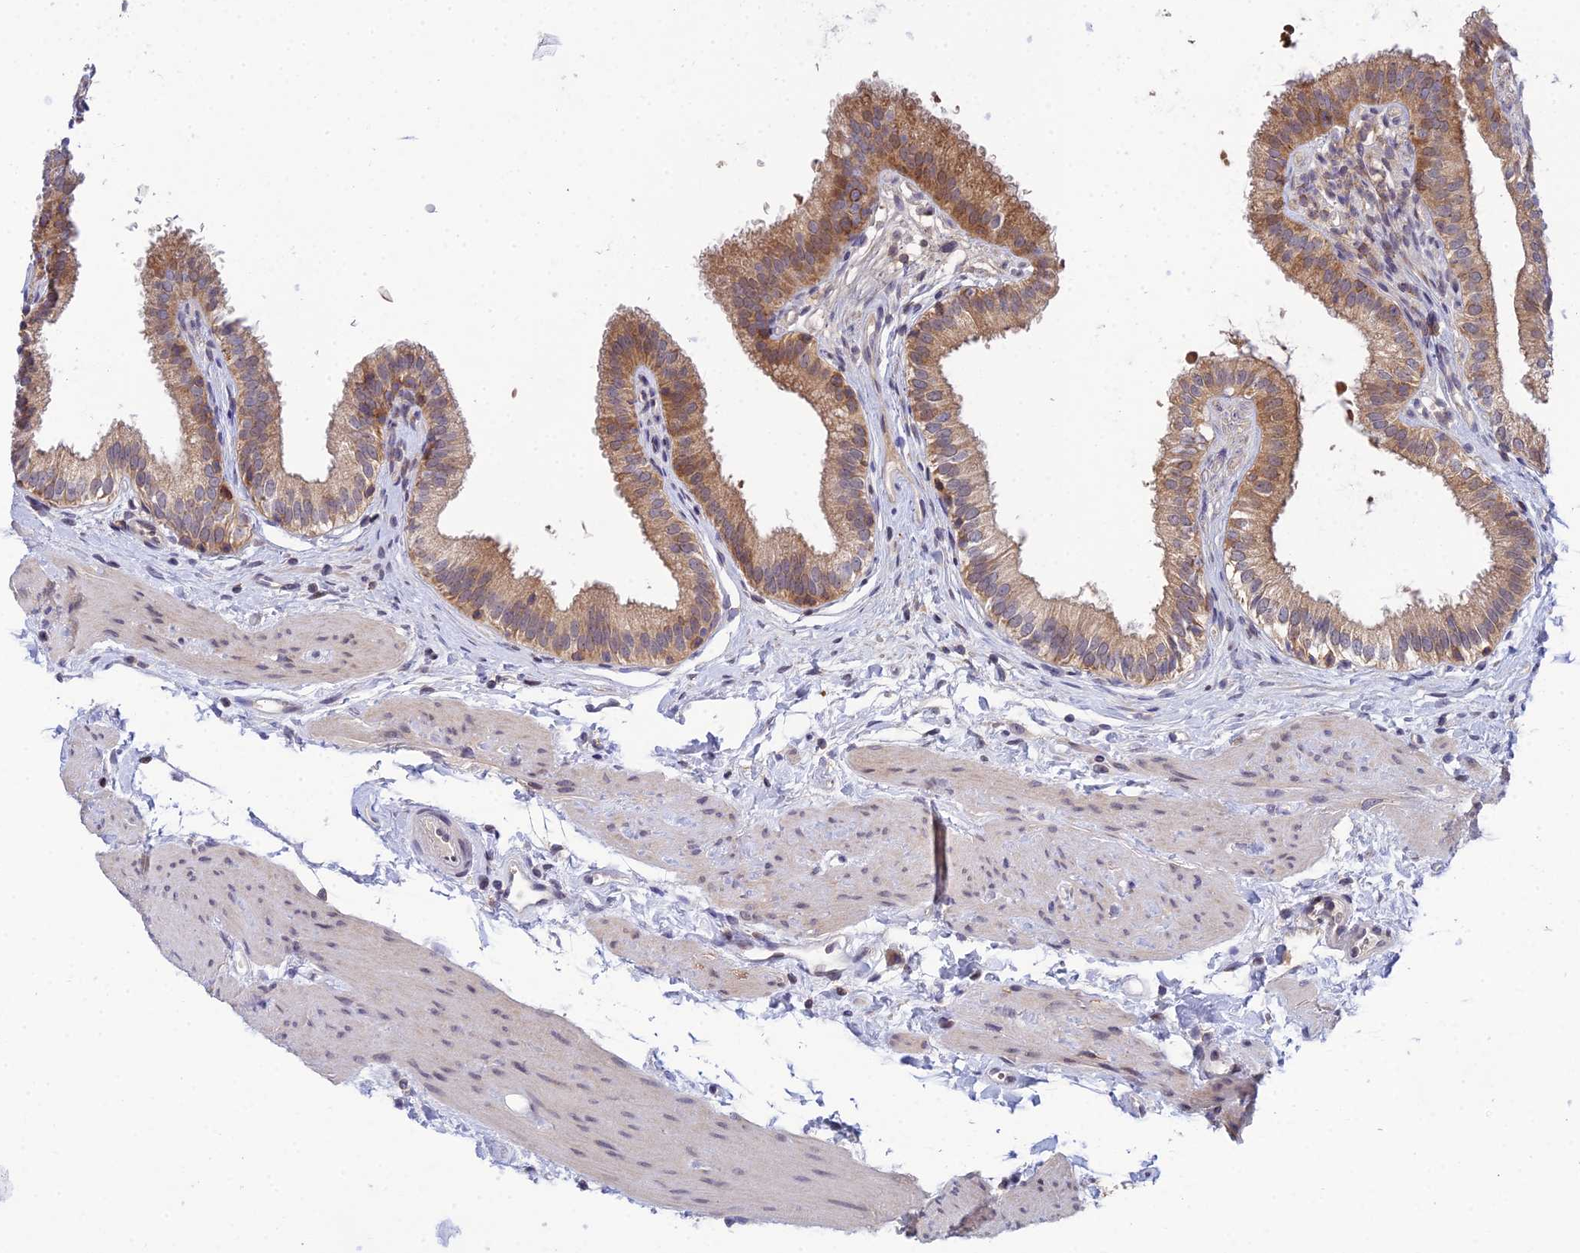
{"staining": {"intensity": "moderate", "quantity": ">75%", "location": "cytoplasmic/membranous"}, "tissue": "gallbladder", "cell_type": "Glandular cells", "image_type": "normal", "snomed": [{"axis": "morphology", "description": "Normal tissue, NOS"}, {"axis": "topography", "description": "Gallbladder"}], "caption": "Approximately >75% of glandular cells in unremarkable gallbladder demonstrate moderate cytoplasmic/membranous protein expression as visualized by brown immunohistochemical staining.", "gene": "ELOA2", "patient": {"sex": "female", "age": 54}}